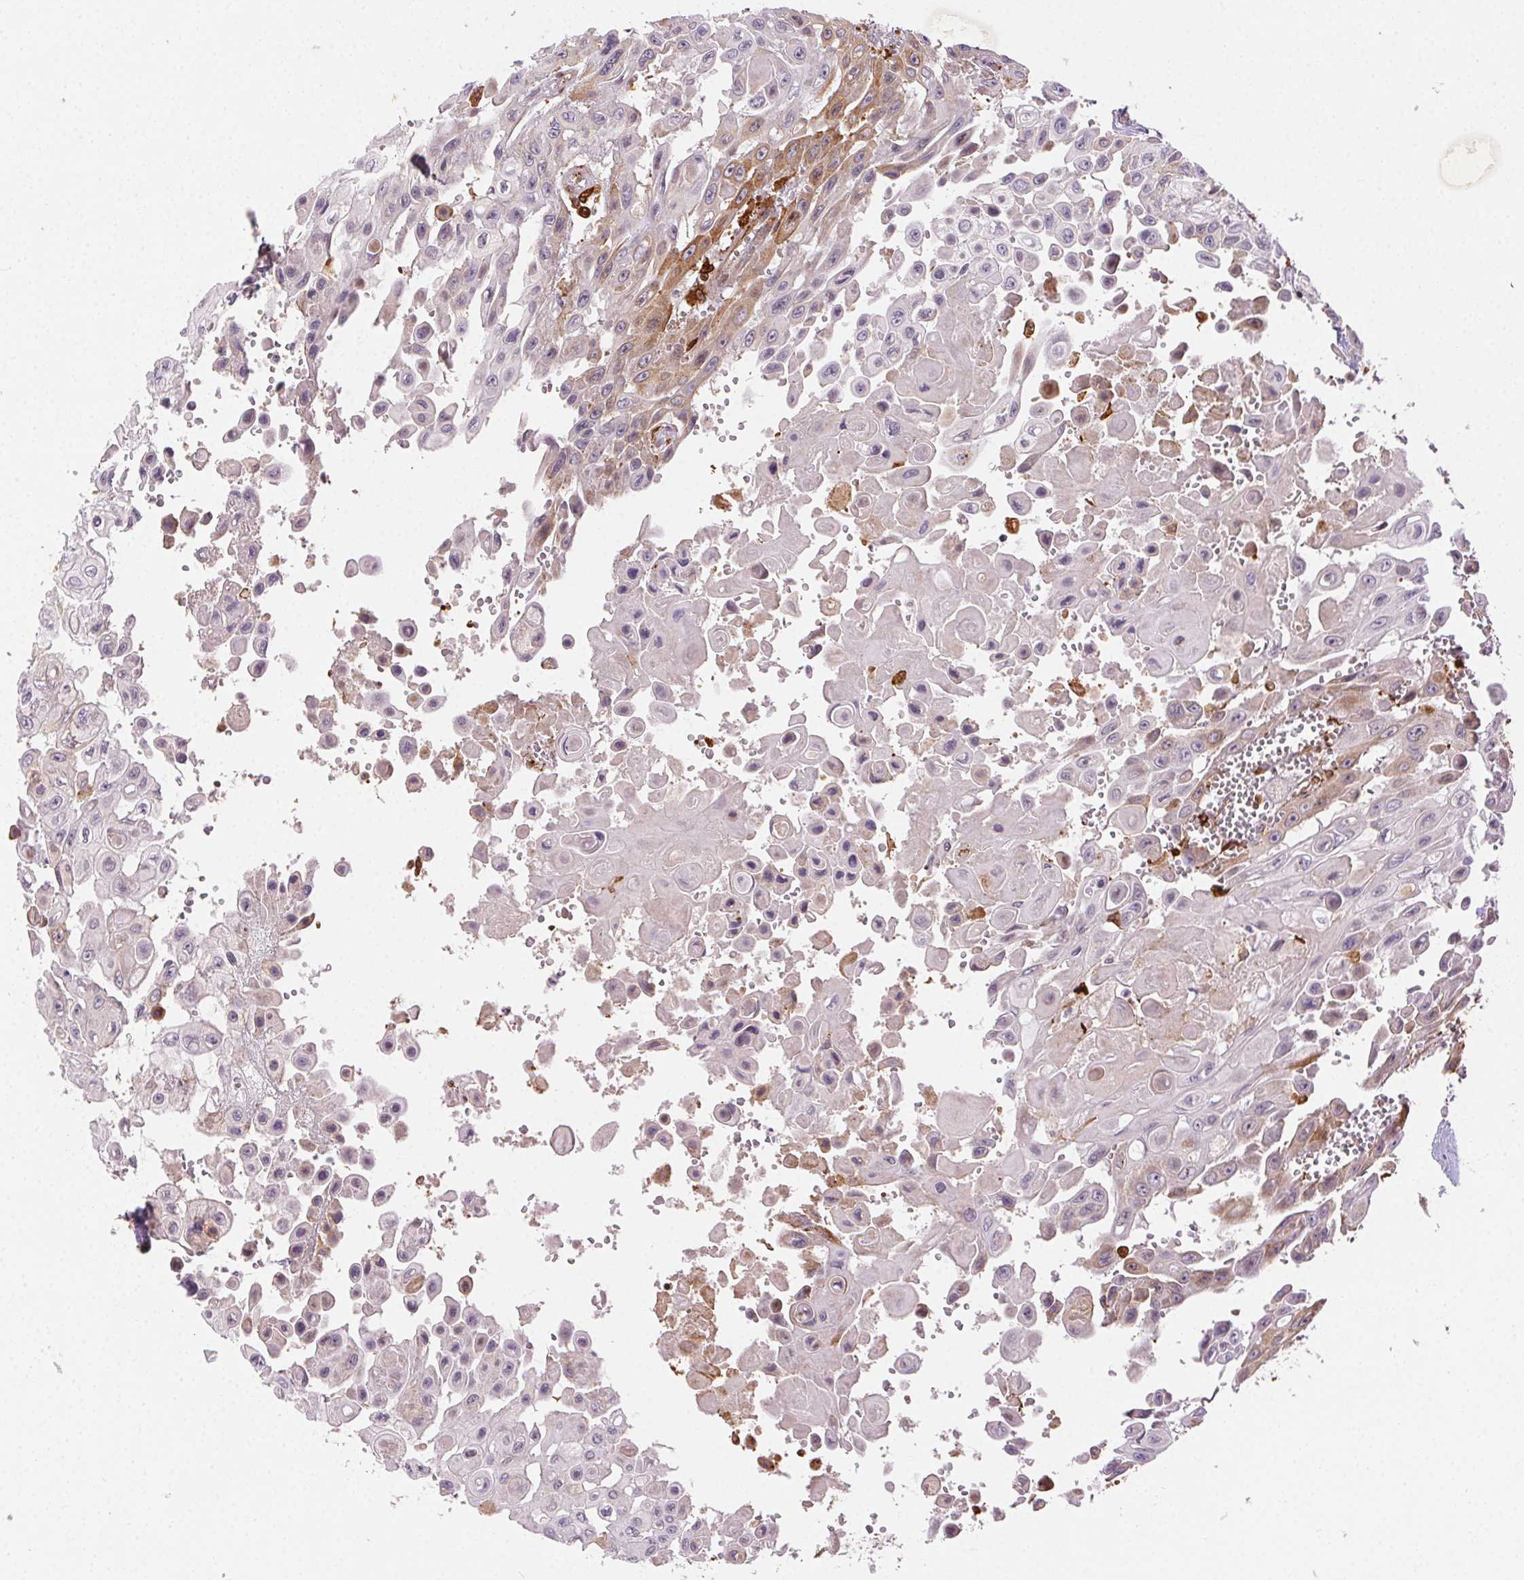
{"staining": {"intensity": "weak", "quantity": "25%-75%", "location": "cytoplasmic/membranous"}, "tissue": "head and neck cancer", "cell_type": "Tumor cells", "image_type": "cancer", "snomed": [{"axis": "morphology", "description": "Adenocarcinoma, NOS"}, {"axis": "topography", "description": "Head-Neck"}], "caption": "This micrograph demonstrates IHC staining of human head and neck cancer (adenocarcinoma), with low weak cytoplasmic/membranous staining in approximately 25%-75% of tumor cells.", "gene": "RNASET2", "patient": {"sex": "male", "age": 73}}